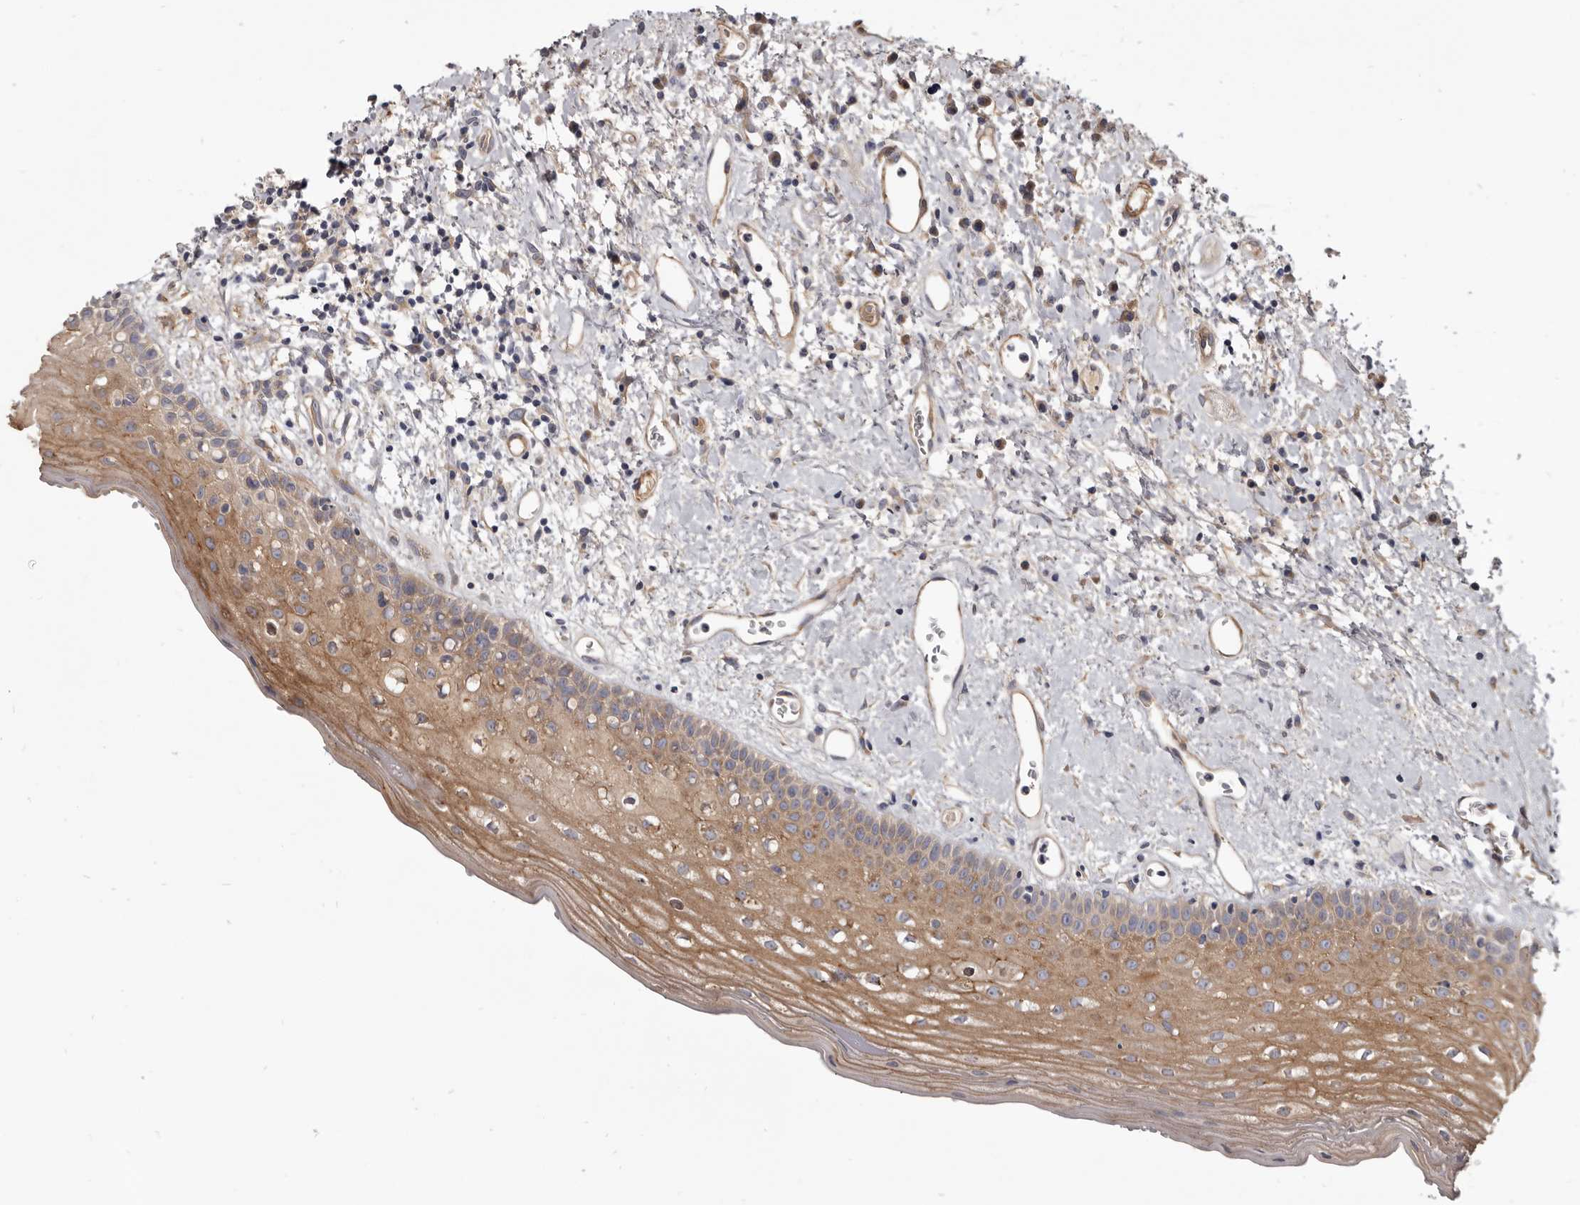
{"staining": {"intensity": "moderate", "quantity": ">75%", "location": "cytoplasmic/membranous"}, "tissue": "oral mucosa", "cell_type": "Squamous epithelial cells", "image_type": "normal", "snomed": [{"axis": "morphology", "description": "Normal tissue, NOS"}, {"axis": "topography", "description": "Oral tissue"}], "caption": "Immunohistochemical staining of benign human oral mucosa shows >75% levels of moderate cytoplasmic/membranous protein expression in about >75% of squamous epithelial cells. (DAB (3,3'-diaminobenzidine) IHC, brown staining for protein, blue staining for nuclei).", "gene": "CGN", "patient": {"sex": "female", "age": 76}}